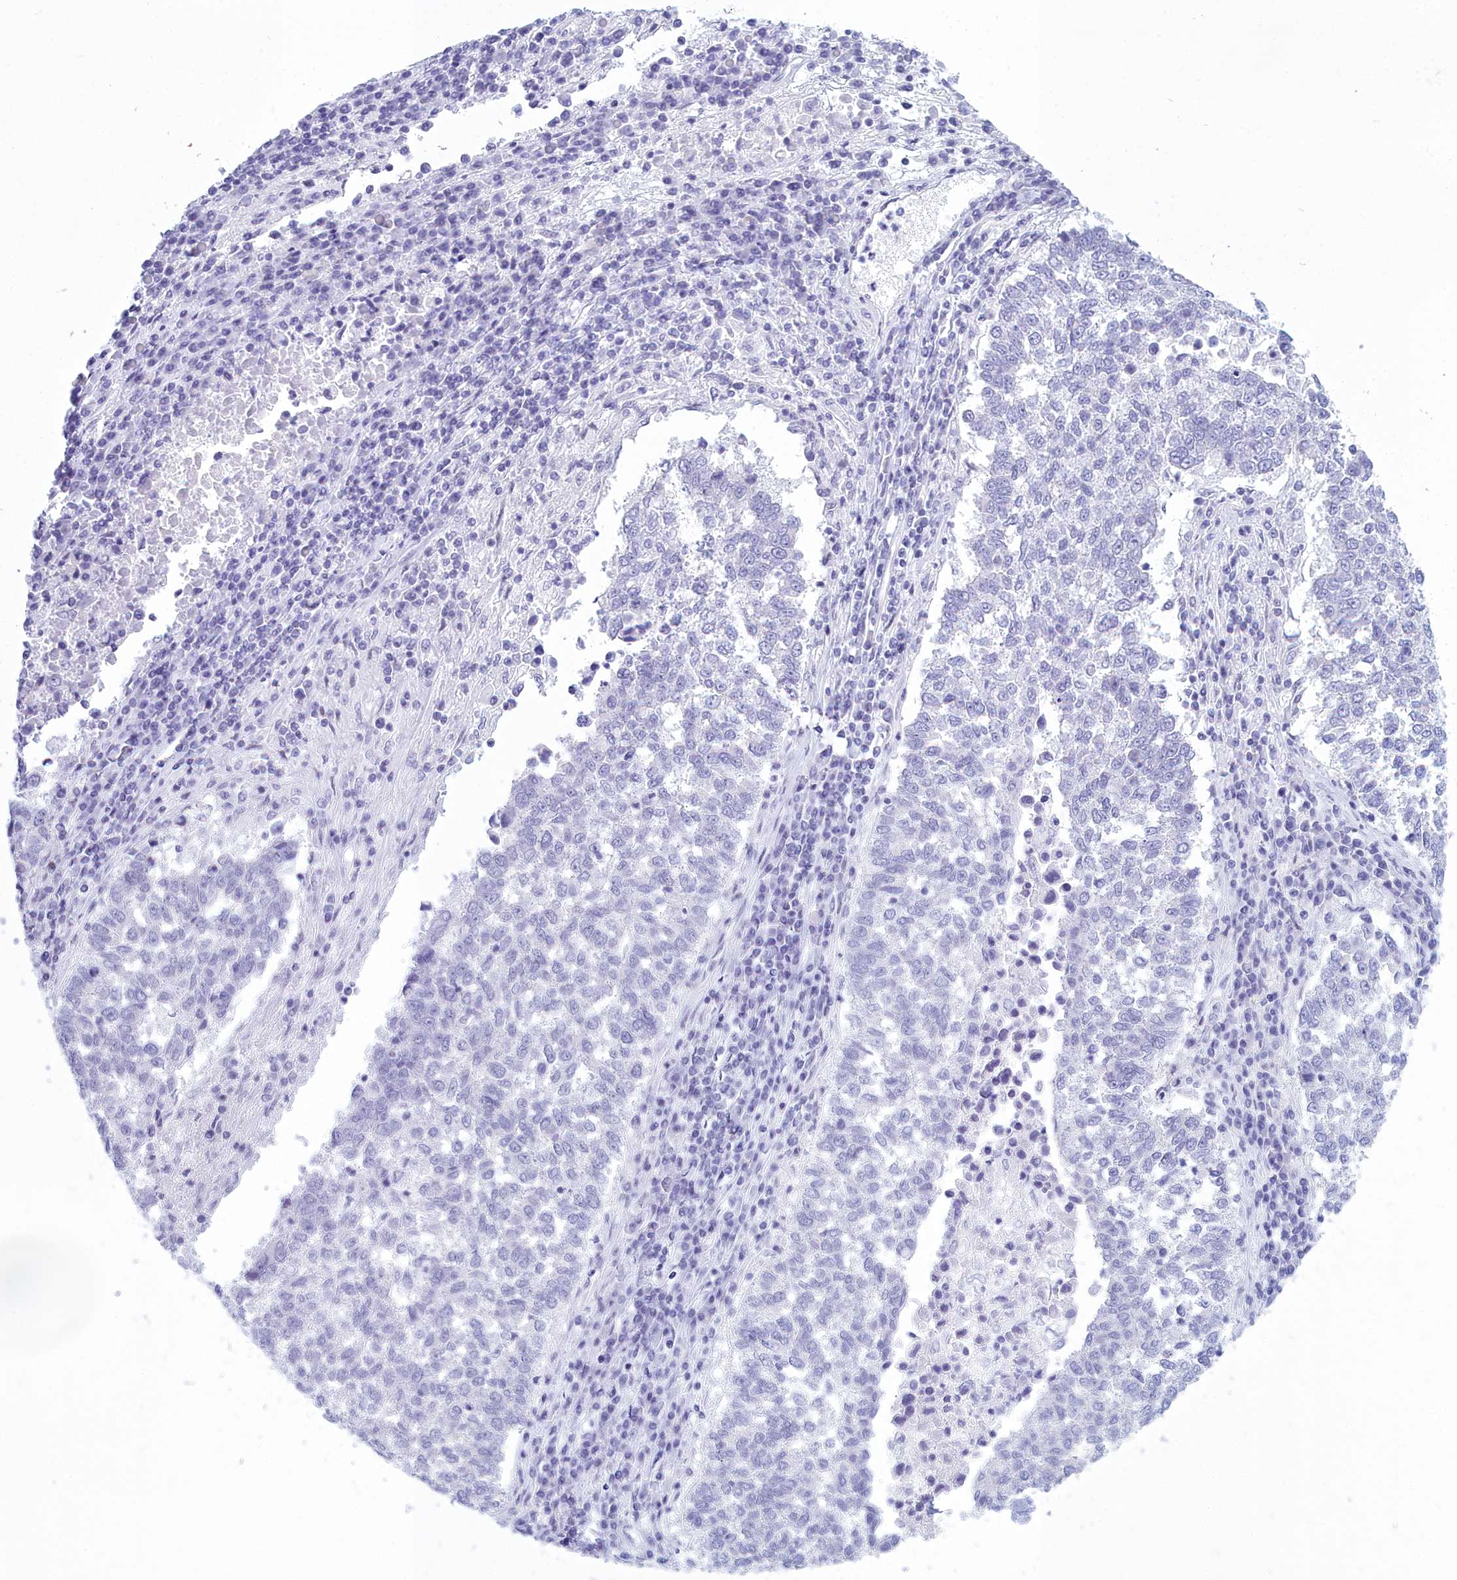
{"staining": {"intensity": "negative", "quantity": "none", "location": "none"}, "tissue": "lung cancer", "cell_type": "Tumor cells", "image_type": "cancer", "snomed": [{"axis": "morphology", "description": "Squamous cell carcinoma, NOS"}, {"axis": "topography", "description": "Lung"}], "caption": "Immunohistochemistry (IHC) image of neoplastic tissue: human lung cancer (squamous cell carcinoma) stained with DAB reveals no significant protein staining in tumor cells.", "gene": "SNX20", "patient": {"sex": "male", "age": 73}}